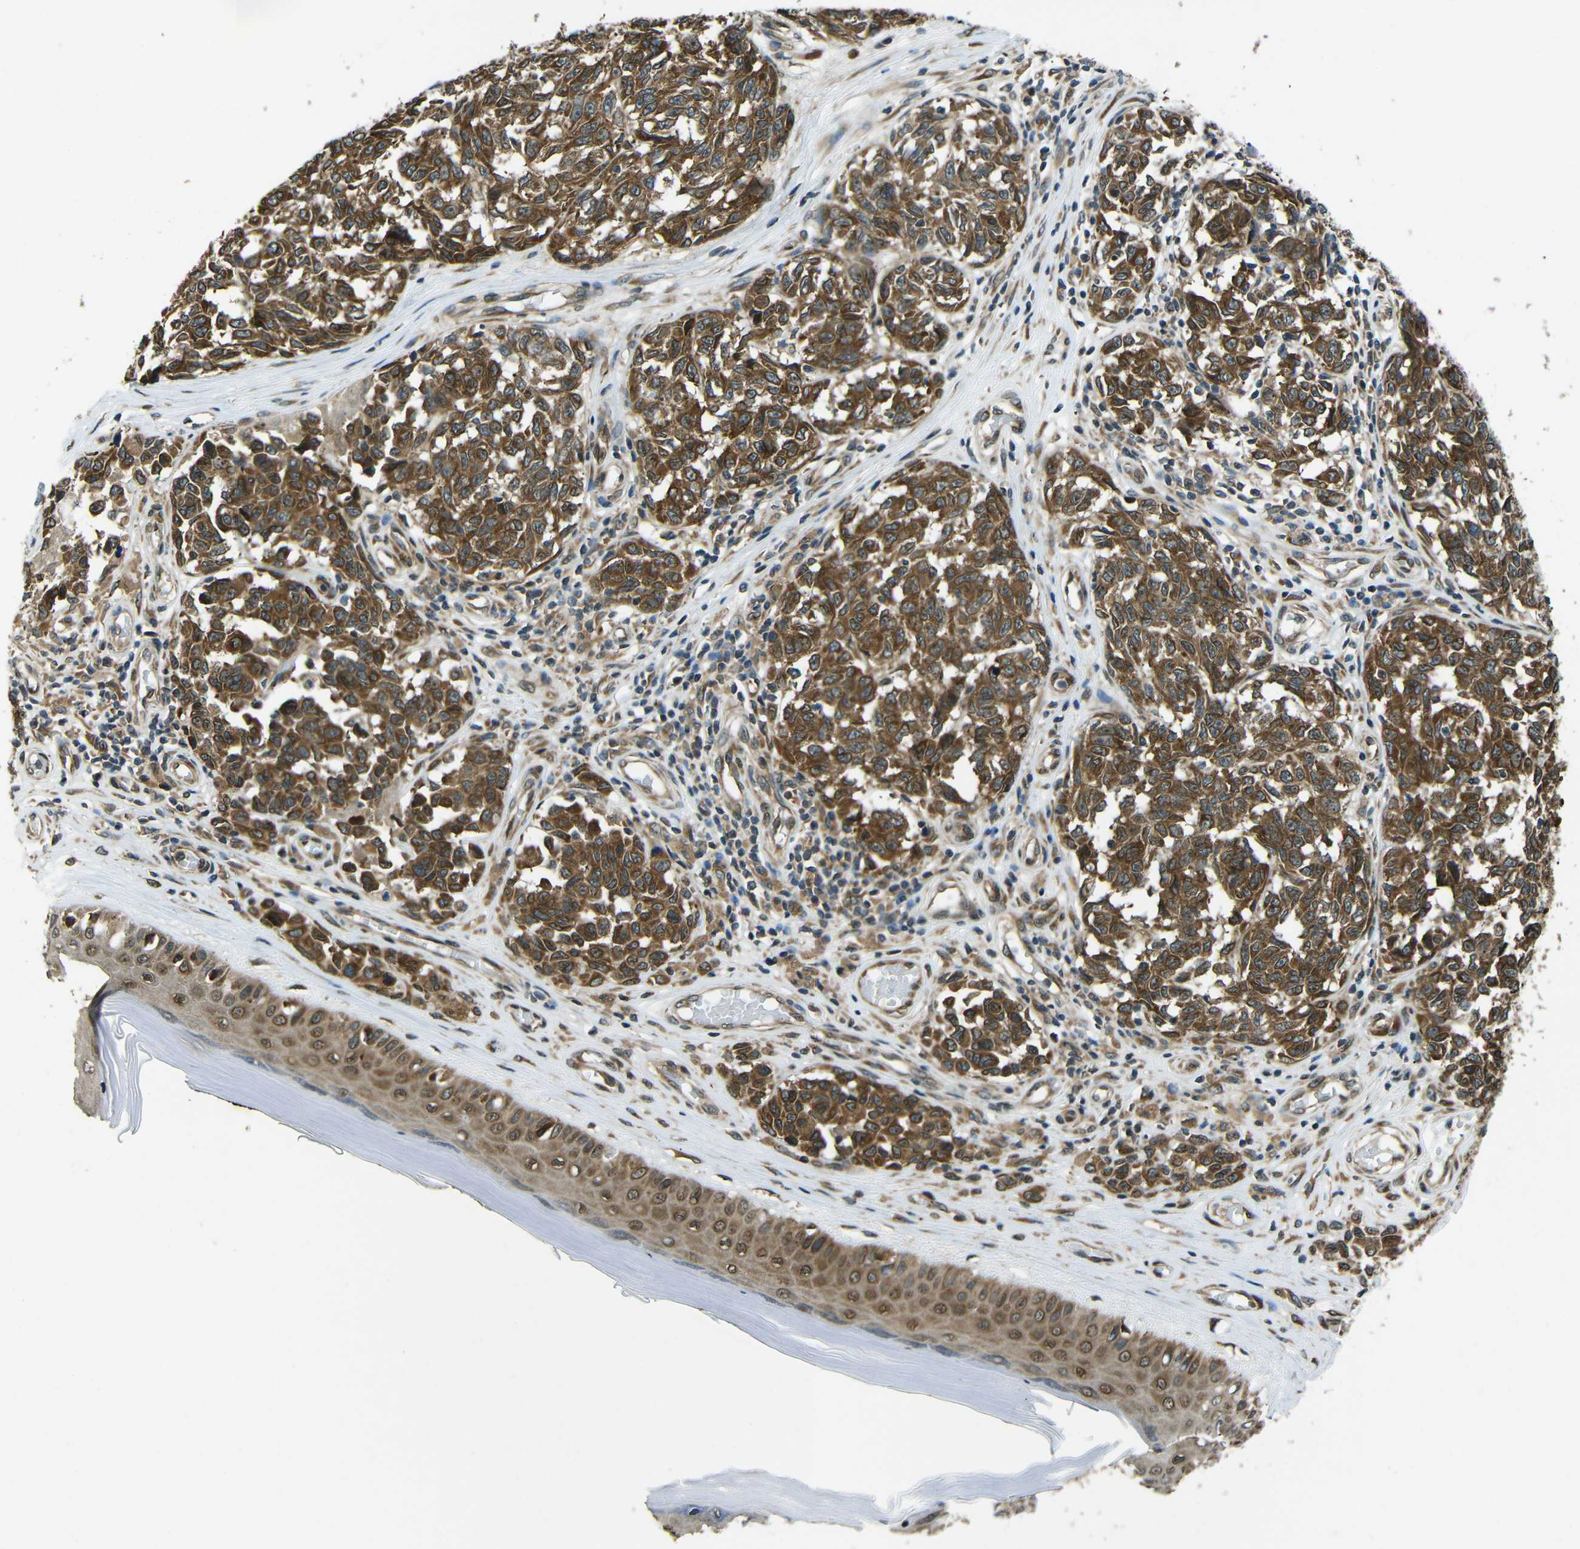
{"staining": {"intensity": "strong", "quantity": ">75%", "location": "cytoplasmic/membranous"}, "tissue": "melanoma", "cell_type": "Tumor cells", "image_type": "cancer", "snomed": [{"axis": "morphology", "description": "Malignant melanoma, NOS"}, {"axis": "topography", "description": "Skin"}], "caption": "Melanoma stained for a protein exhibits strong cytoplasmic/membranous positivity in tumor cells. Nuclei are stained in blue.", "gene": "VAPB", "patient": {"sex": "female", "age": 64}}